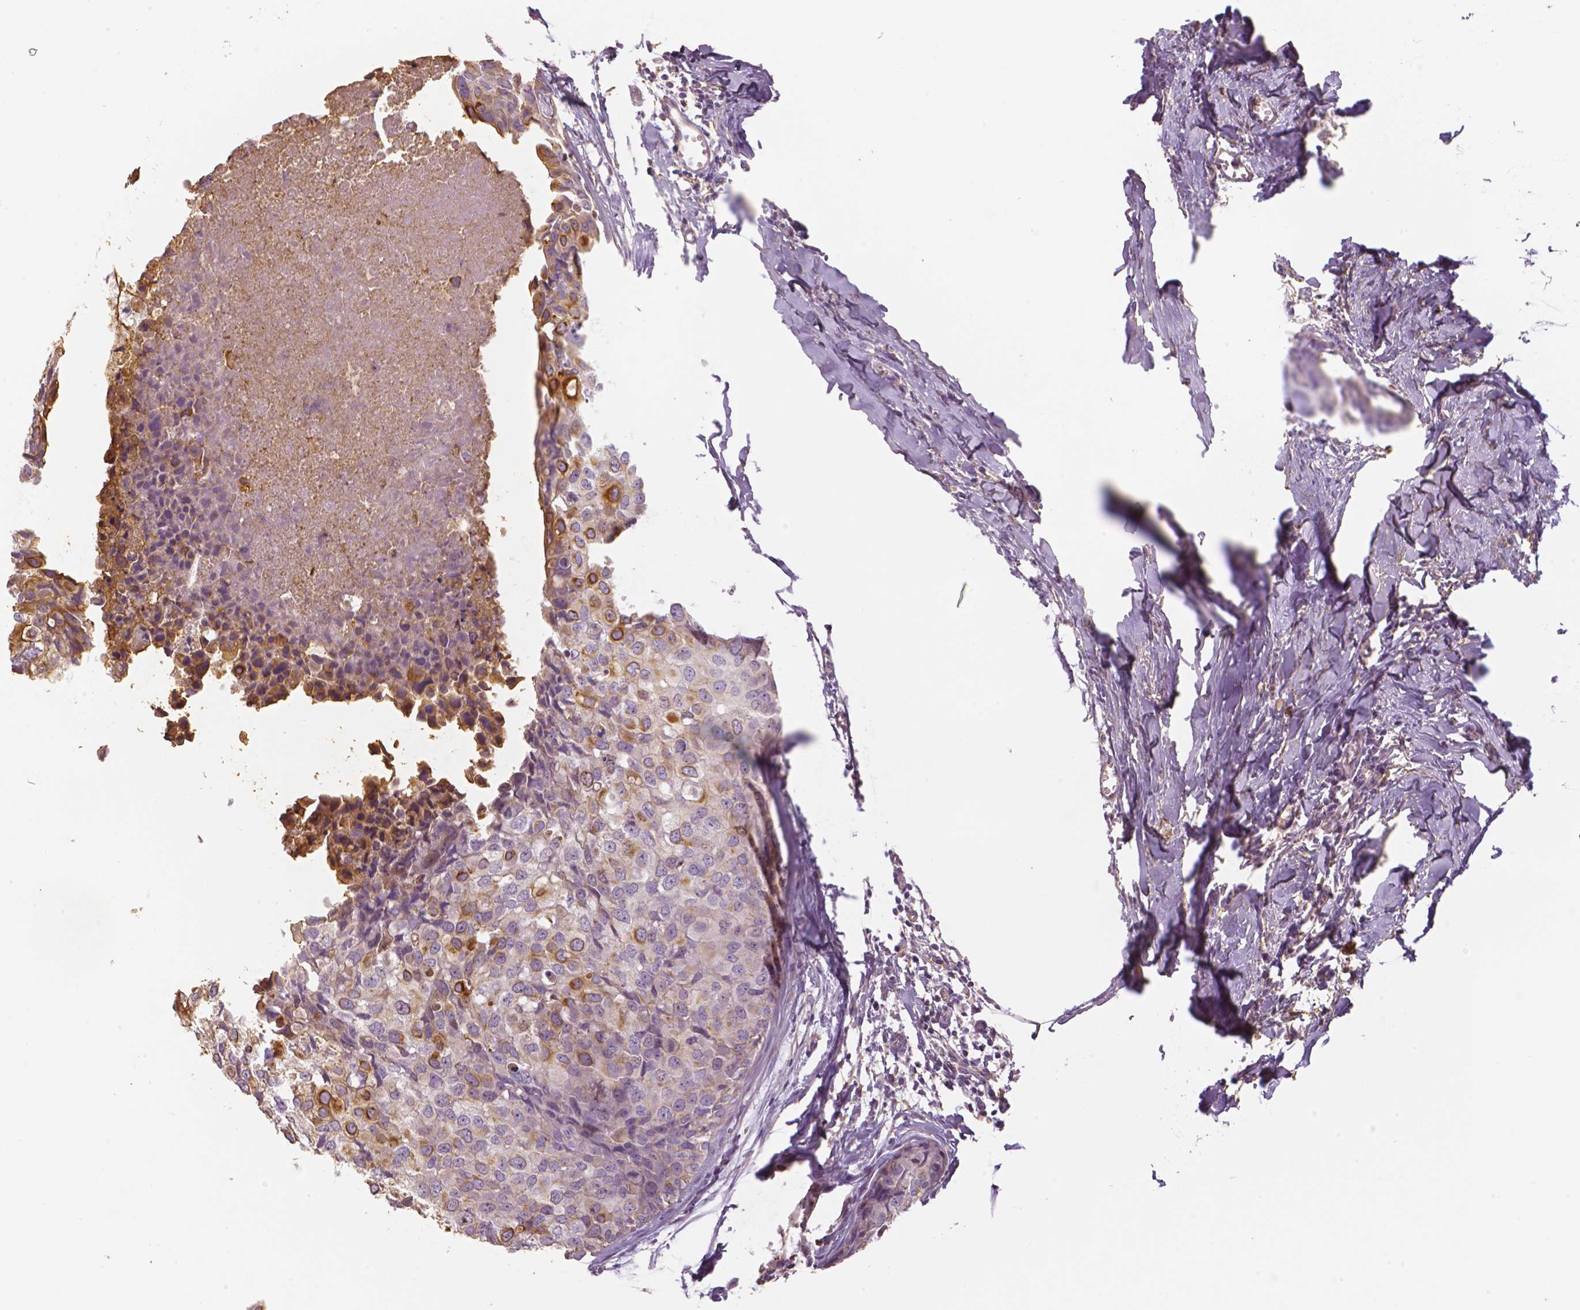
{"staining": {"intensity": "moderate", "quantity": "25%-75%", "location": "cytoplasmic/membranous"}, "tissue": "breast cancer", "cell_type": "Tumor cells", "image_type": "cancer", "snomed": [{"axis": "morphology", "description": "Duct carcinoma"}, {"axis": "topography", "description": "Breast"}], "caption": "This micrograph displays immunohistochemistry (IHC) staining of human breast infiltrating ductal carcinoma, with medium moderate cytoplasmic/membranous expression in approximately 25%-75% of tumor cells.", "gene": "MKI67", "patient": {"sex": "female", "age": 38}}